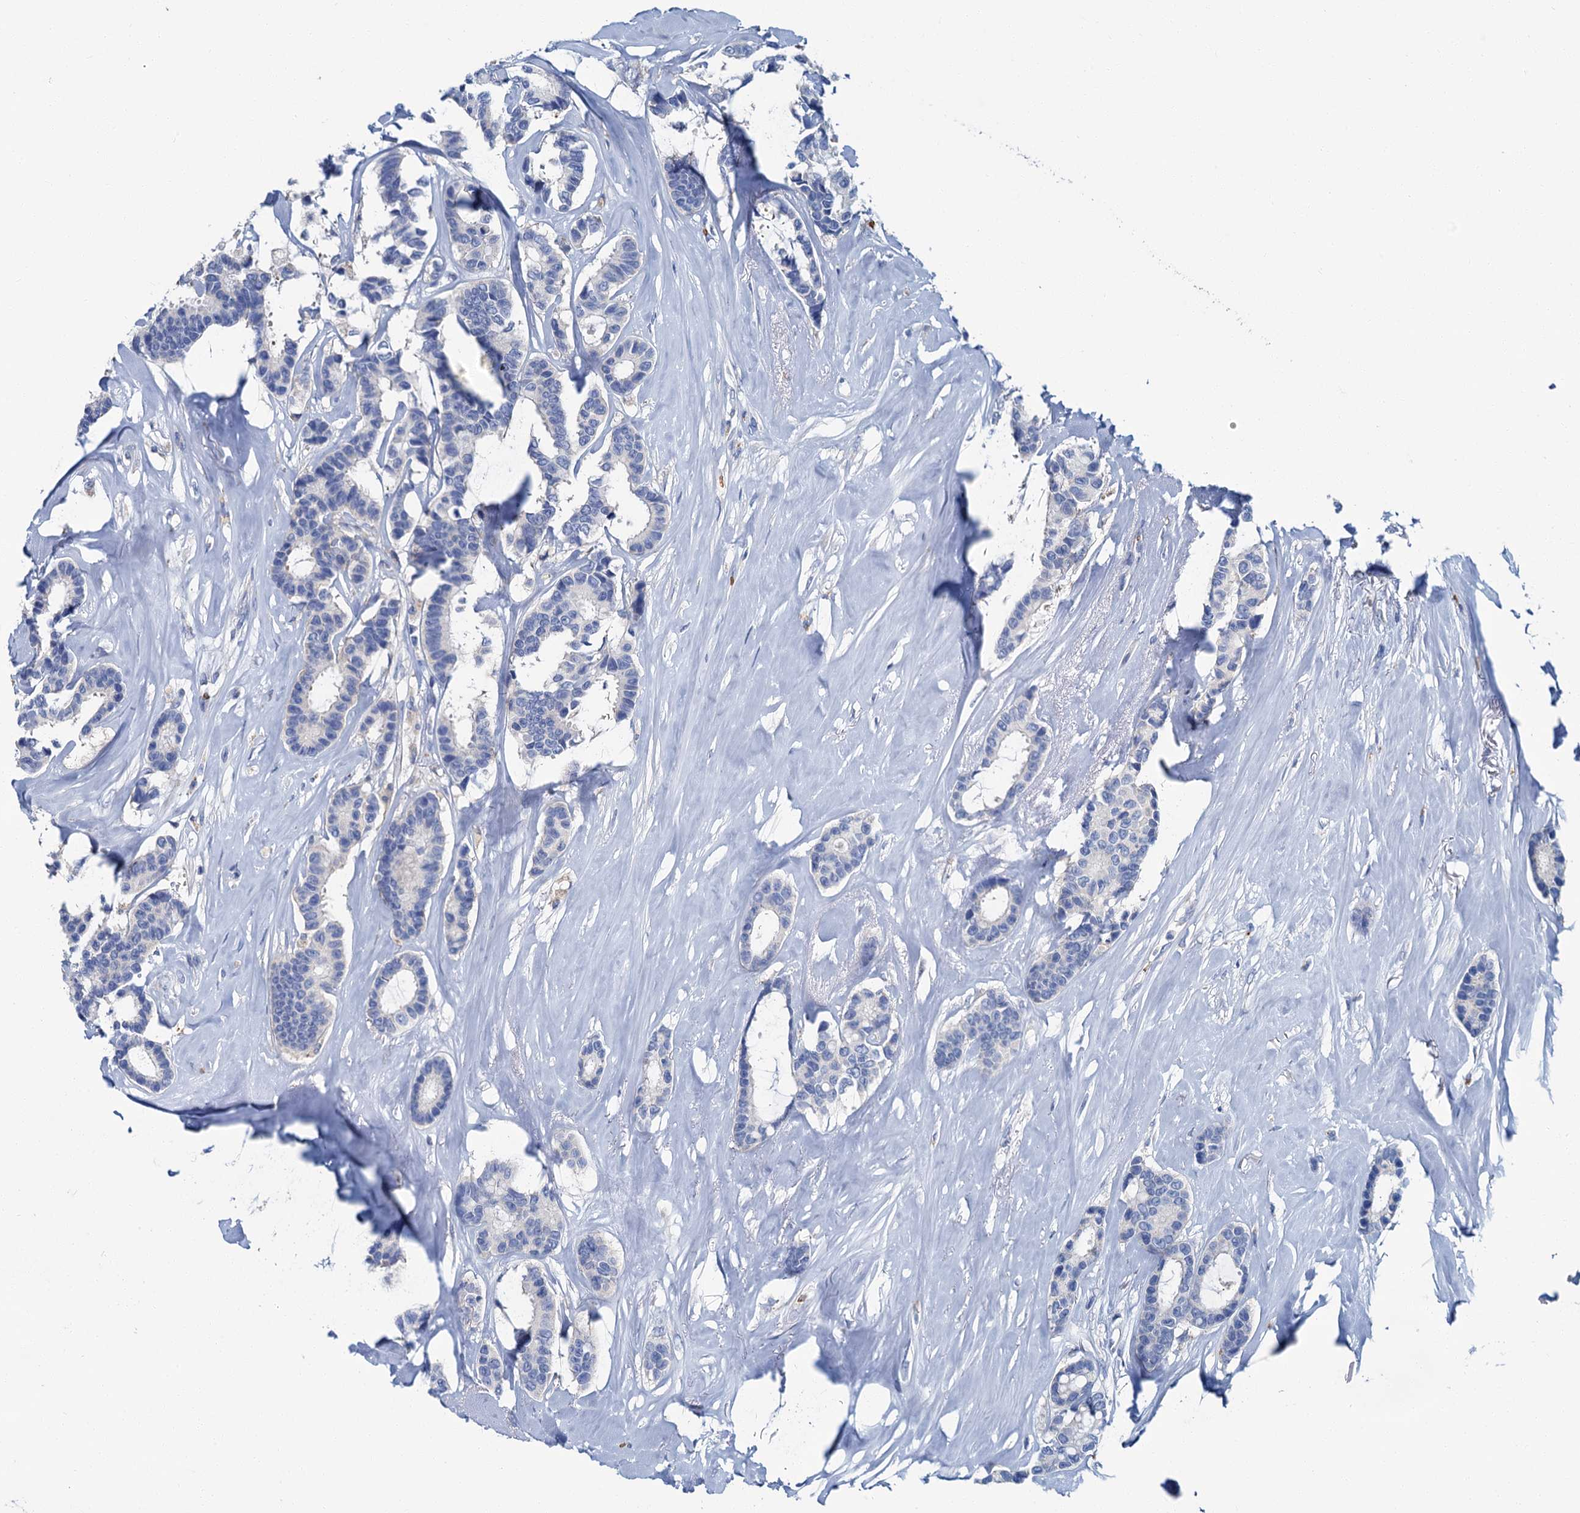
{"staining": {"intensity": "negative", "quantity": "none", "location": "none"}, "tissue": "breast cancer", "cell_type": "Tumor cells", "image_type": "cancer", "snomed": [{"axis": "morphology", "description": "Duct carcinoma"}, {"axis": "topography", "description": "Breast"}], "caption": "DAB (3,3'-diaminobenzidine) immunohistochemical staining of human breast cancer displays no significant expression in tumor cells.", "gene": "ATG2A", "patient": {"sex": "female", "age": 87}}